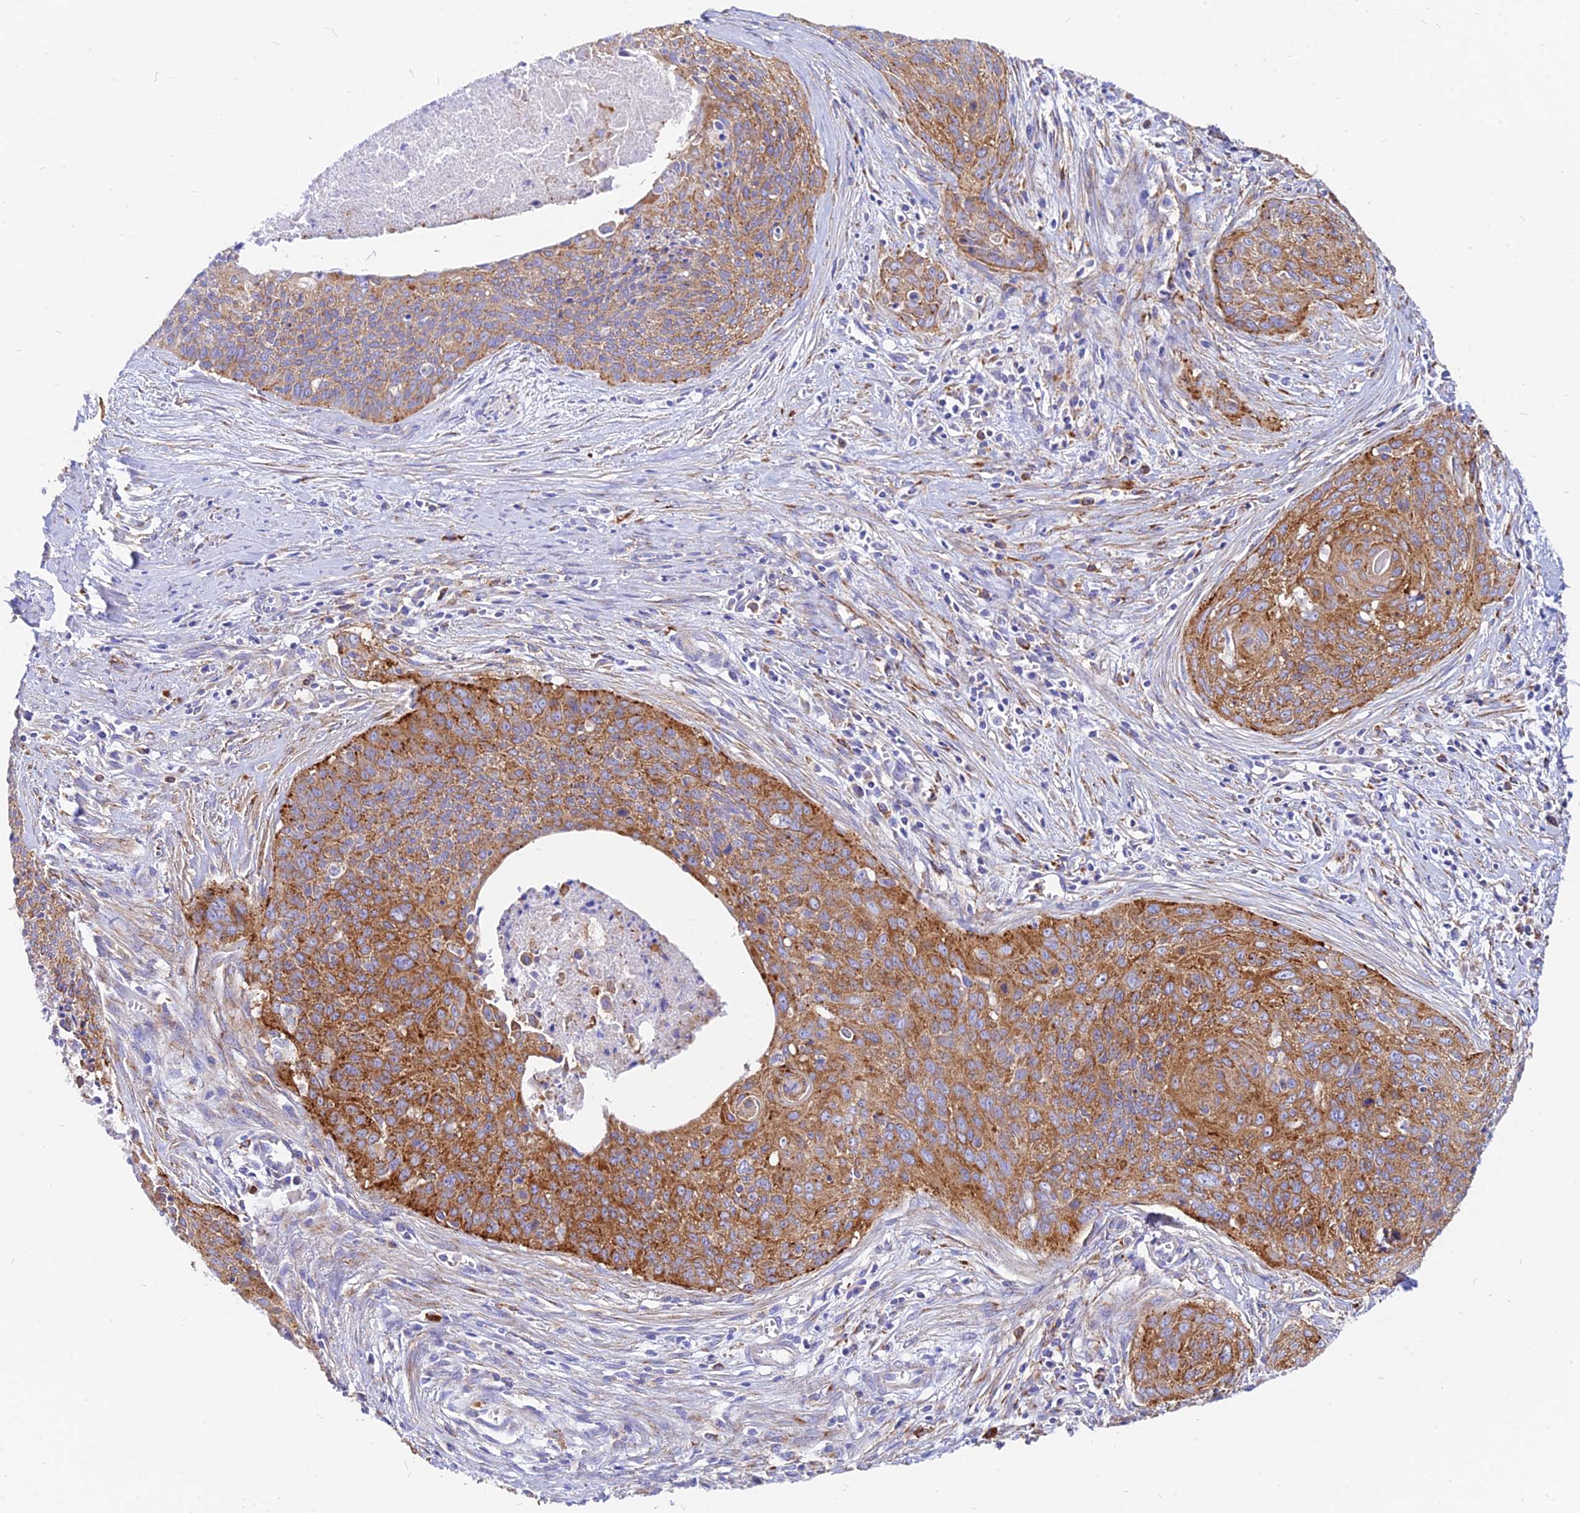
{"staining": {"intensity": "strong", "quantity": ">75%", "location": "cytoplasmic/membranous"}, "tissue": "cervical cancer", "cell_type": "Tumor cells", "image_type": "cancer", "snomed": [{"axis": "morphology", "description": "Squamous cell carcinoma, NOS"}, {"axis": "topography", "description": "Cervix"}], "caption": "Immunohistochemical staining of squamous cell carcinoma (cervical) displays strong cytoplasmic/membranous protein expression in approximately >75% of tumor cells. (DAB IHC, brown staining for protein, blue staining for nuclei).", "gene": "AGTRAP", "patient": {"sex": "female", "age": 55}}